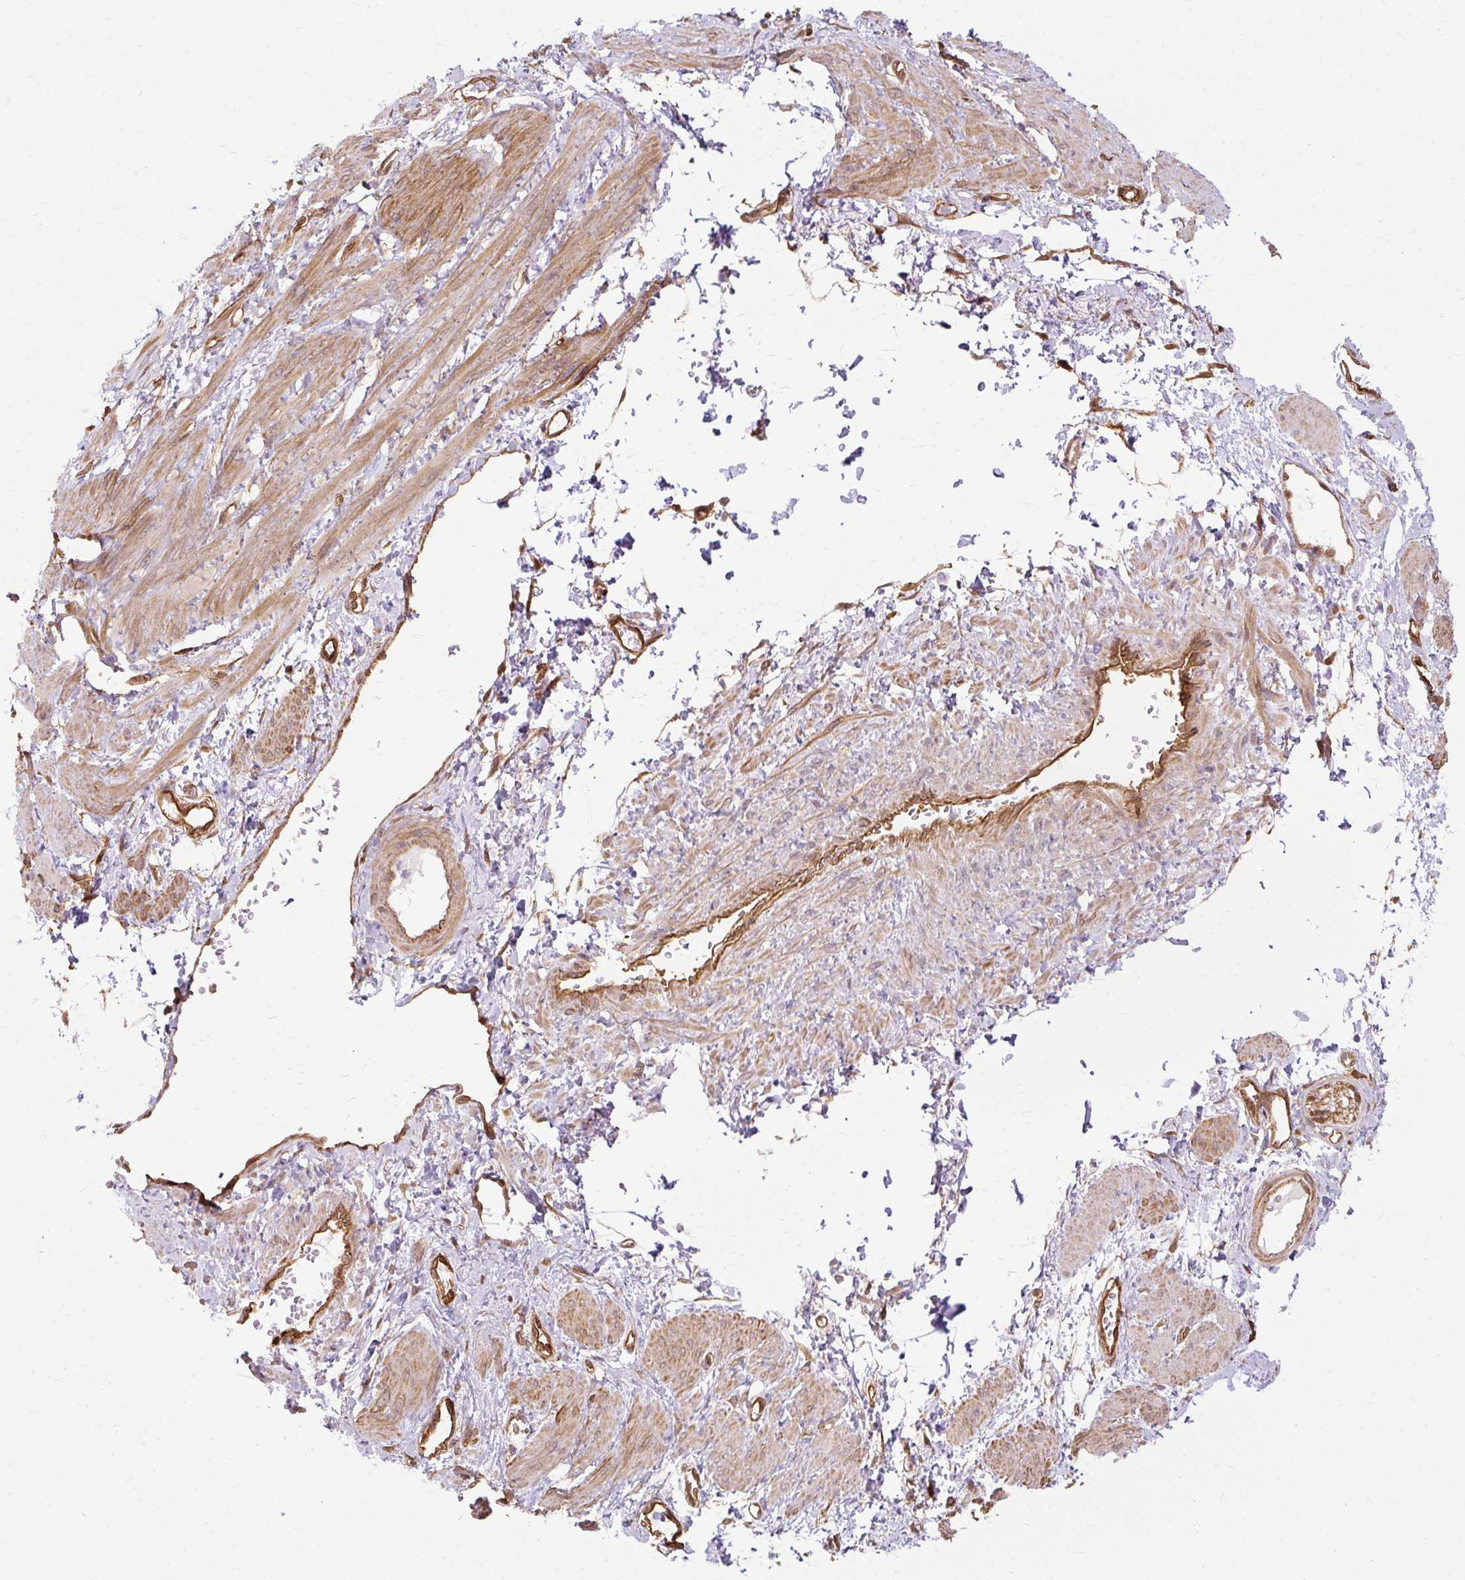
{"staining": {"intensity": "moderate", "quantity": "25%-75%", "location": "cytoplasmic/membranous"}, "tissue": "smooth muscle", "cell_type": "Smooth muscle cells", "image_type": "normal", "snomed": [{"axis": "morphology", "description": "Normal tissue, NOS"}, {"axis": "topography", "description": "Smooth muscle"}, {"axis": "topography", "description": "Uterus"}], "caption": "Protein staining of benign smooth muscle demonstrates moderate cytoplasmic/membranous expression in approximately 25%-75% of smooth muscle cells. The protein is shown in brown color, while the nuclei are stained blue.", "gene": "CNN3", "patient": {"sex": "female", "age": 39}}